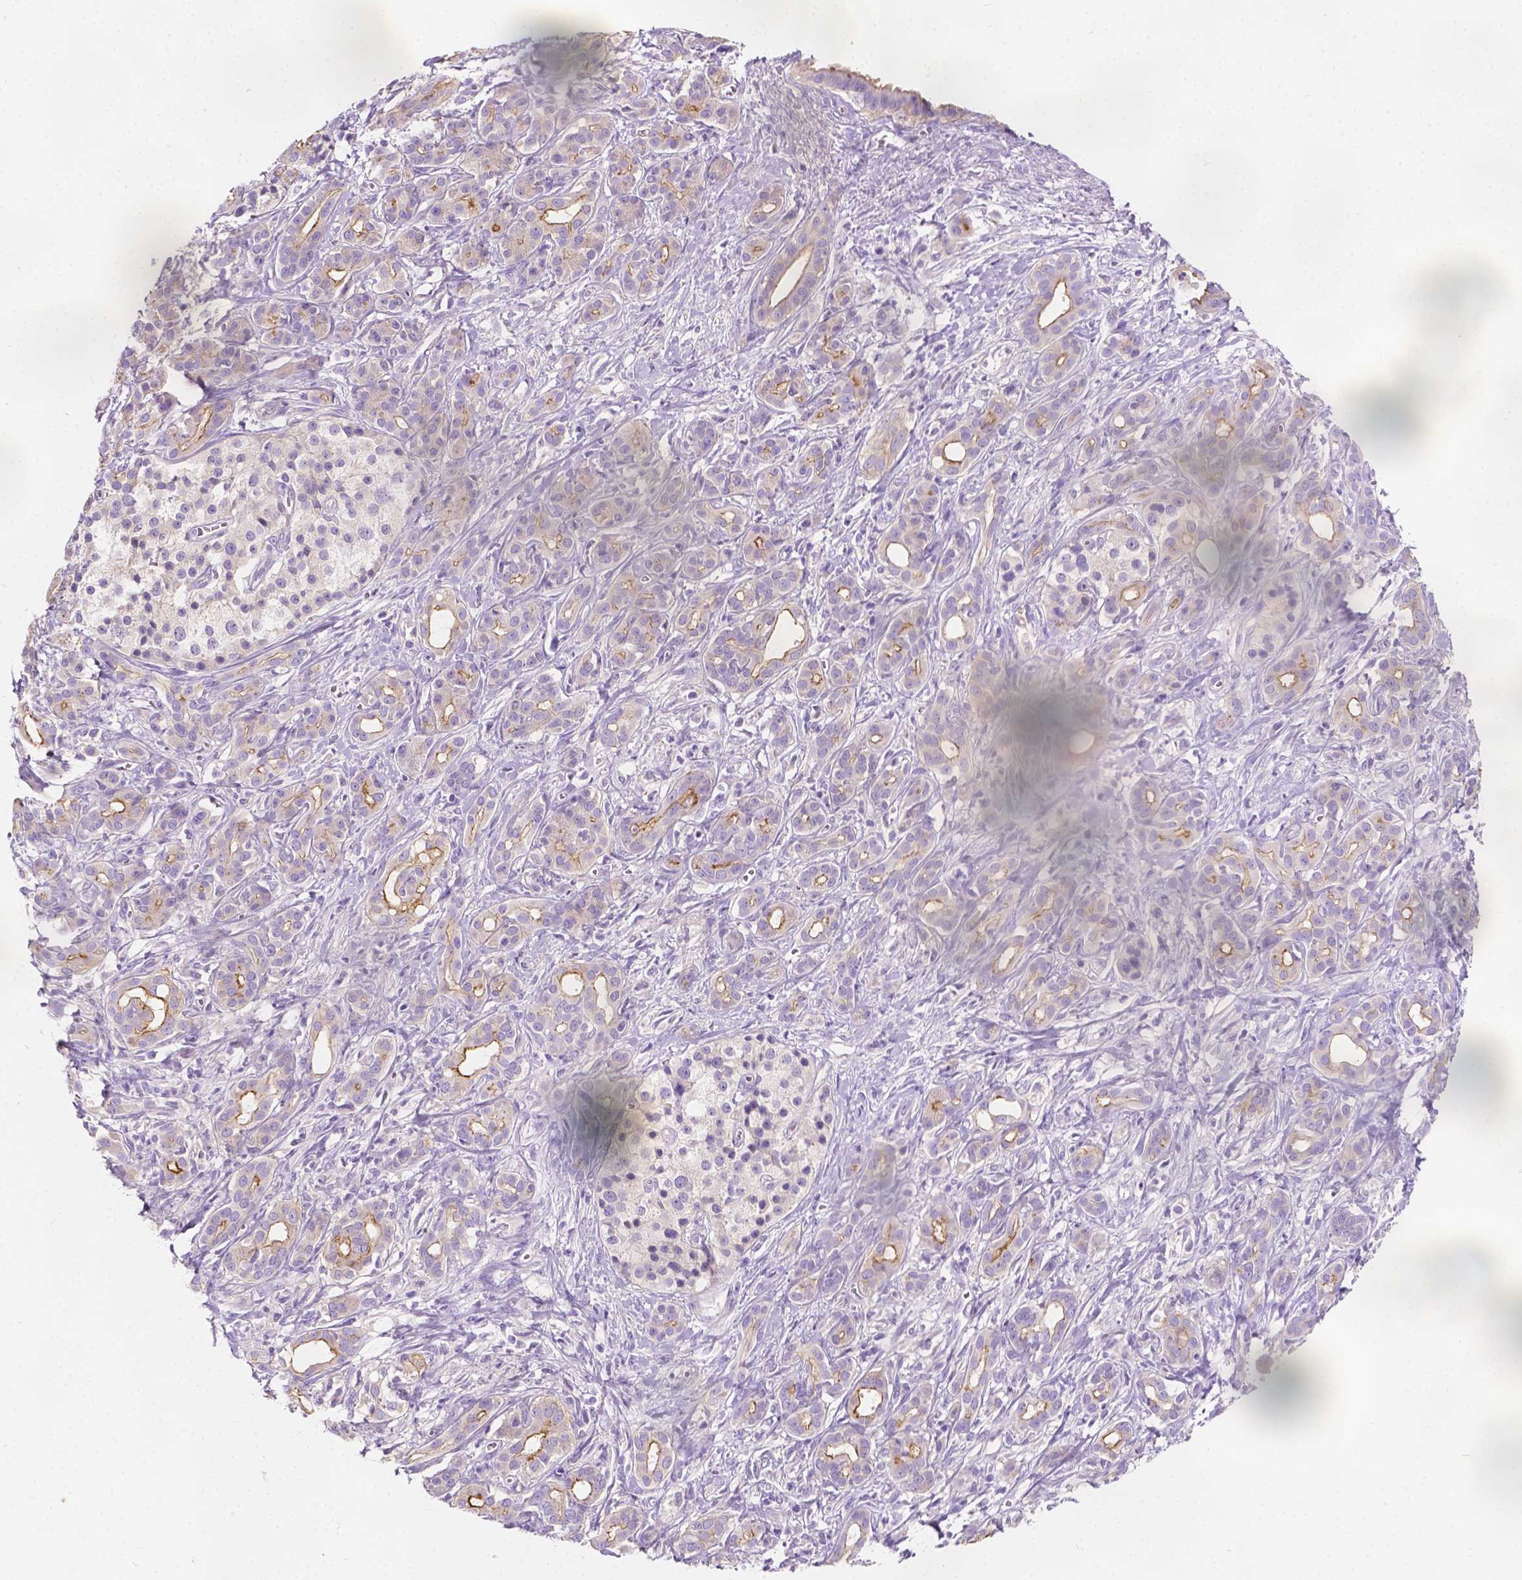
{"staining": {"intensity": "negative", "quantity": "none", "location": "none"}, "tissue": "pancreatic cancer", "cell_type": "Tumor cells", "image_type": "cancer", "snomed": [{"axis": "morphology", "description": "Adenocarcinoma, NOS"}, {"axis": "topography", "description": "Pancreas"}], "caption": "Pancreatic cancer stained for a protein using IHC reveals no expression tumor cells.", "gene": "SIRT2", "patient": {"sex": "male", "age": 61}}